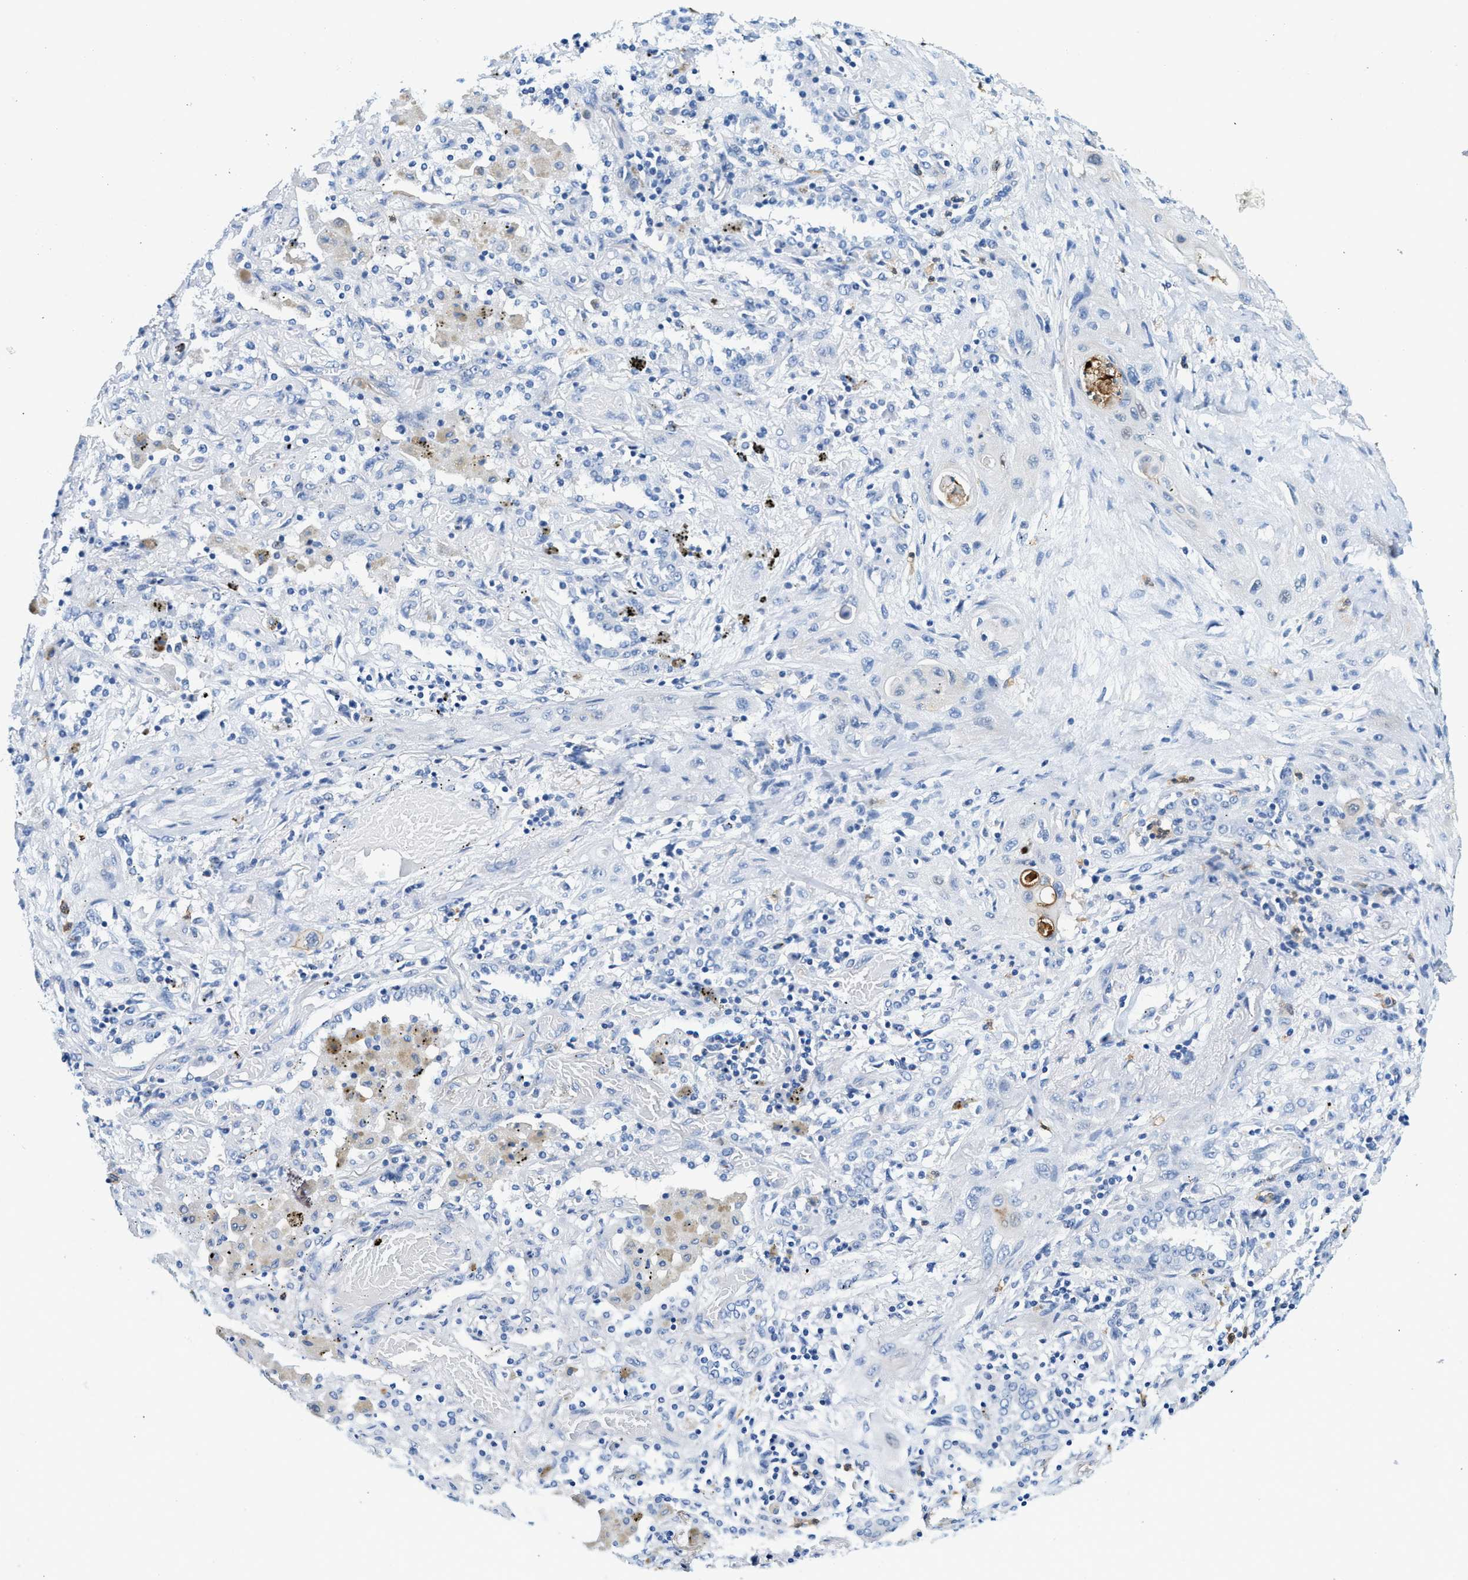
{"staining": {"intensity": "negative", "quantity": "none", "location": "none"}, "tissue": "lung cancer", "cell_type": "Tumor cells", "image_type": "cancer", "snomed": [{"axis": "morphology", "description": "Squamous cell carcinoma, NOS"}, {"axis": "topography", "description": "Lung"}], "caption": "Protein analysis of lung cancer (squamous cell carcinoma) displays no significant staining in tumor cells.", "gene": "ZDHHC13", "patient": {"sex": "female", "age": 47}}